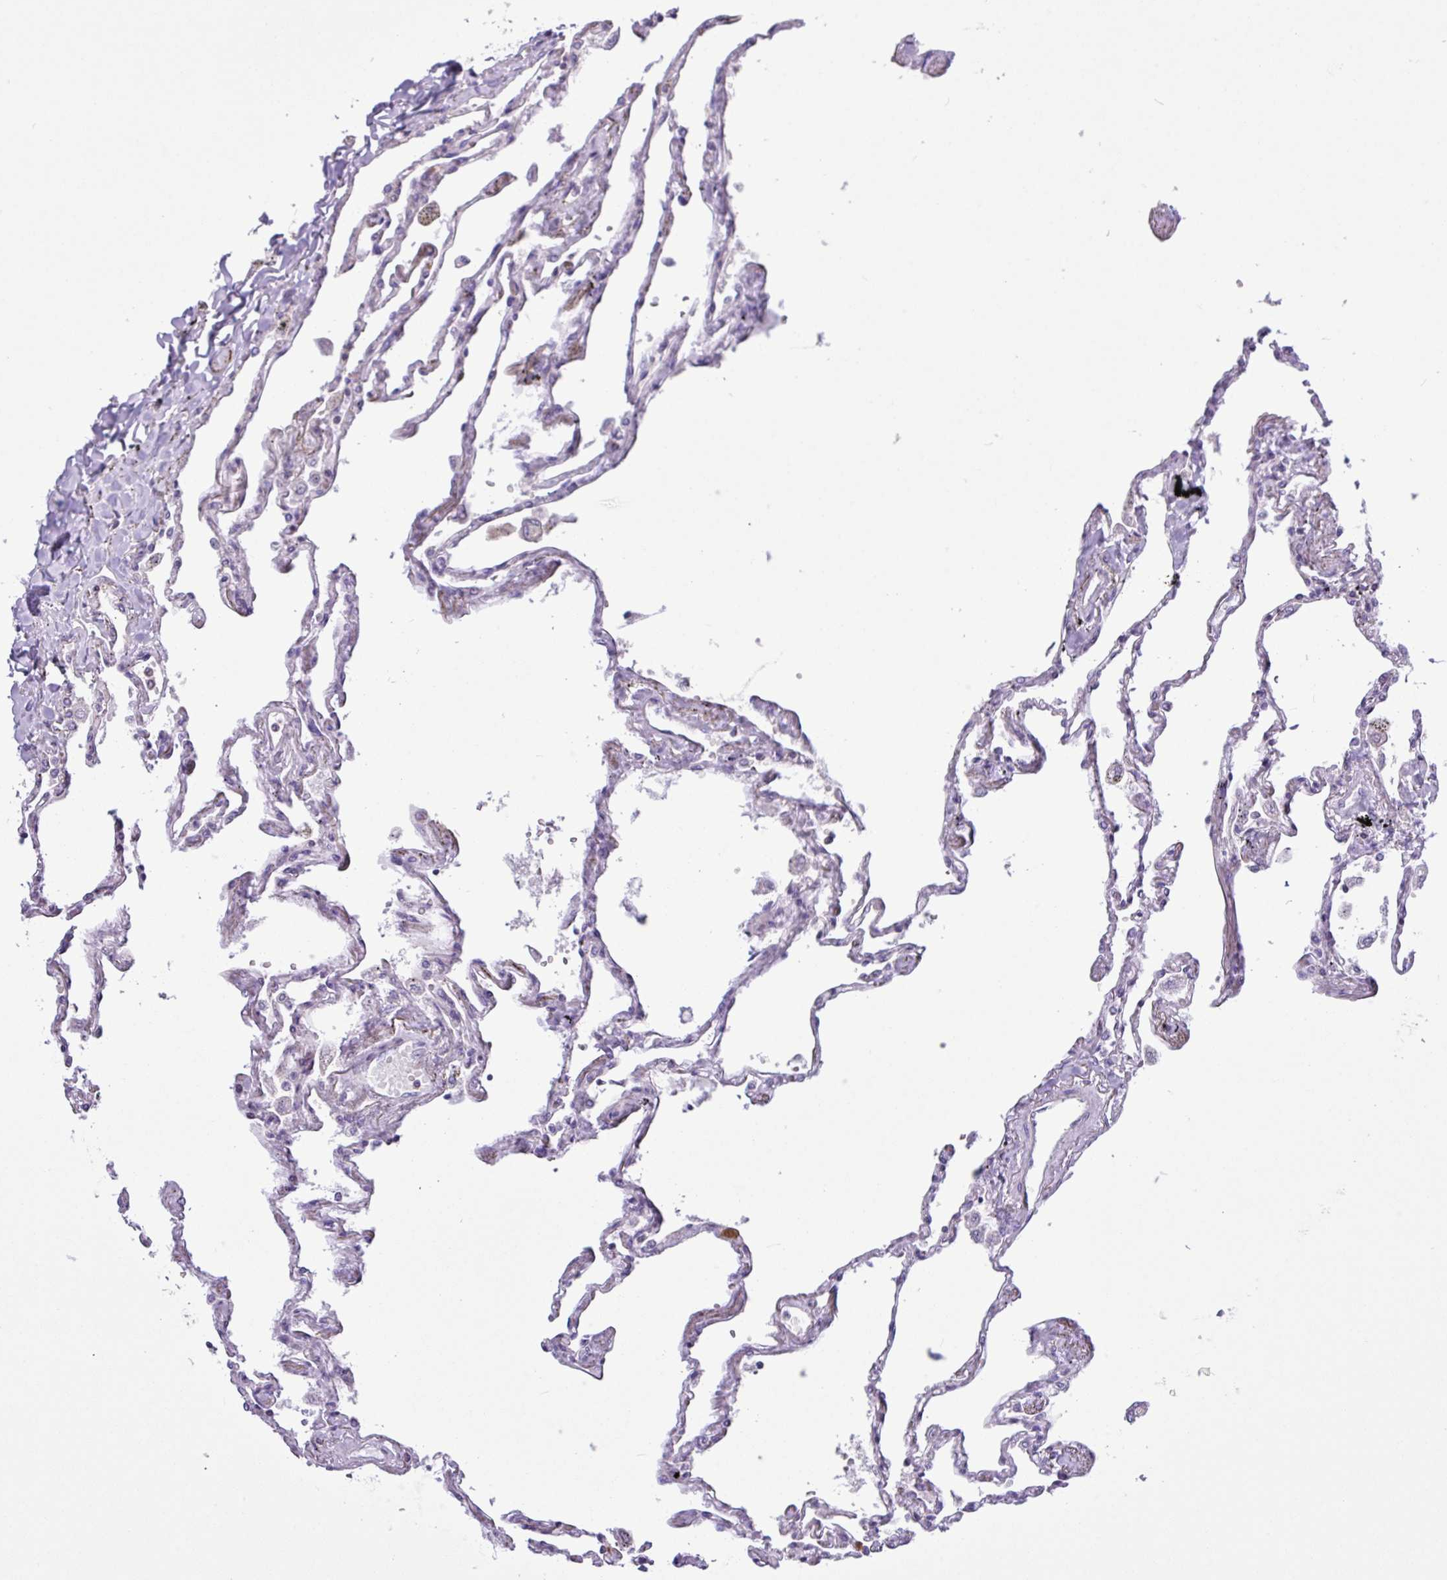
{"staining": {"intensity": "weak", "quantity": "25%-75%", "location": "nuclear"}, "tissue": "lung", "cell_type": "Alveolar cells", "image_type": "normal", "snomed": [{"axis": "morphology", "description": "Normal tissue, NOS"}, {"axis": "topography", "description": "Lung"}], "caption": "Lung was stained to show a protein in brown. There is low levels of weak nuclear staining in about 25%-75% of alveolar cells. (IHC, brightfield microscopy, high magnification).", "gene": "RTL3", "patient": {"sex": "female", "age": 67}}